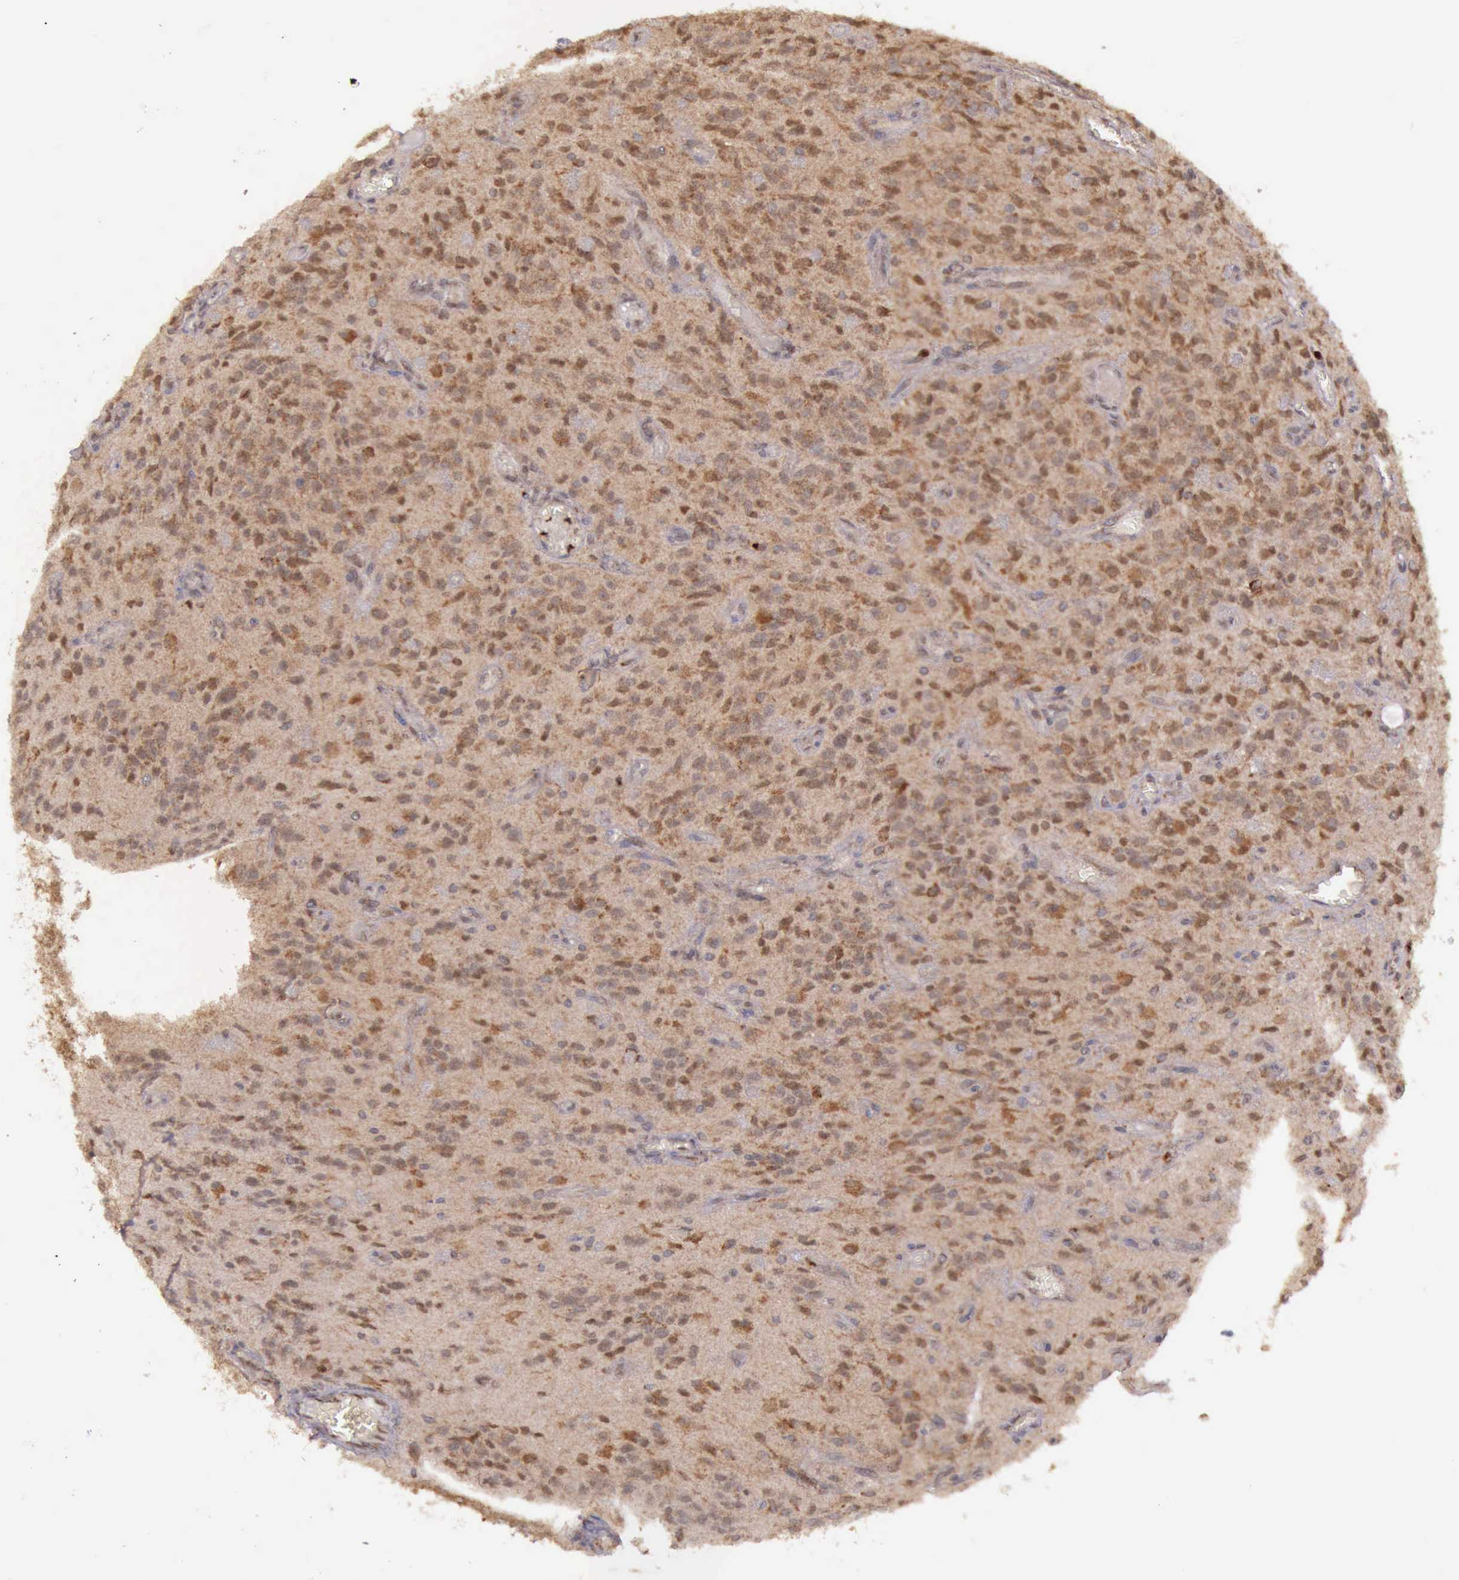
{"staining": {"intensity": "moderate", "quantity": ">75%", "location": "cytoplasmic/membranous"}, "tissue": "glioma", "cell_type": "Tumor cells", "image_type": "cancer", "snomed": [{"axis": "morphology", "description": "Glioma, malignant, Low grade"}, {"axis": "topography", "description": "Brain"}], "caption": "There is medium levels of moderate cytoplasmic/membranous staining in tumor cells of low-grade glioma (malignant), as demonstrated by immunohistochemical staining (brown color).", "gene": "ARMCX3", "patient": {"sex": "female", "age": 15}}